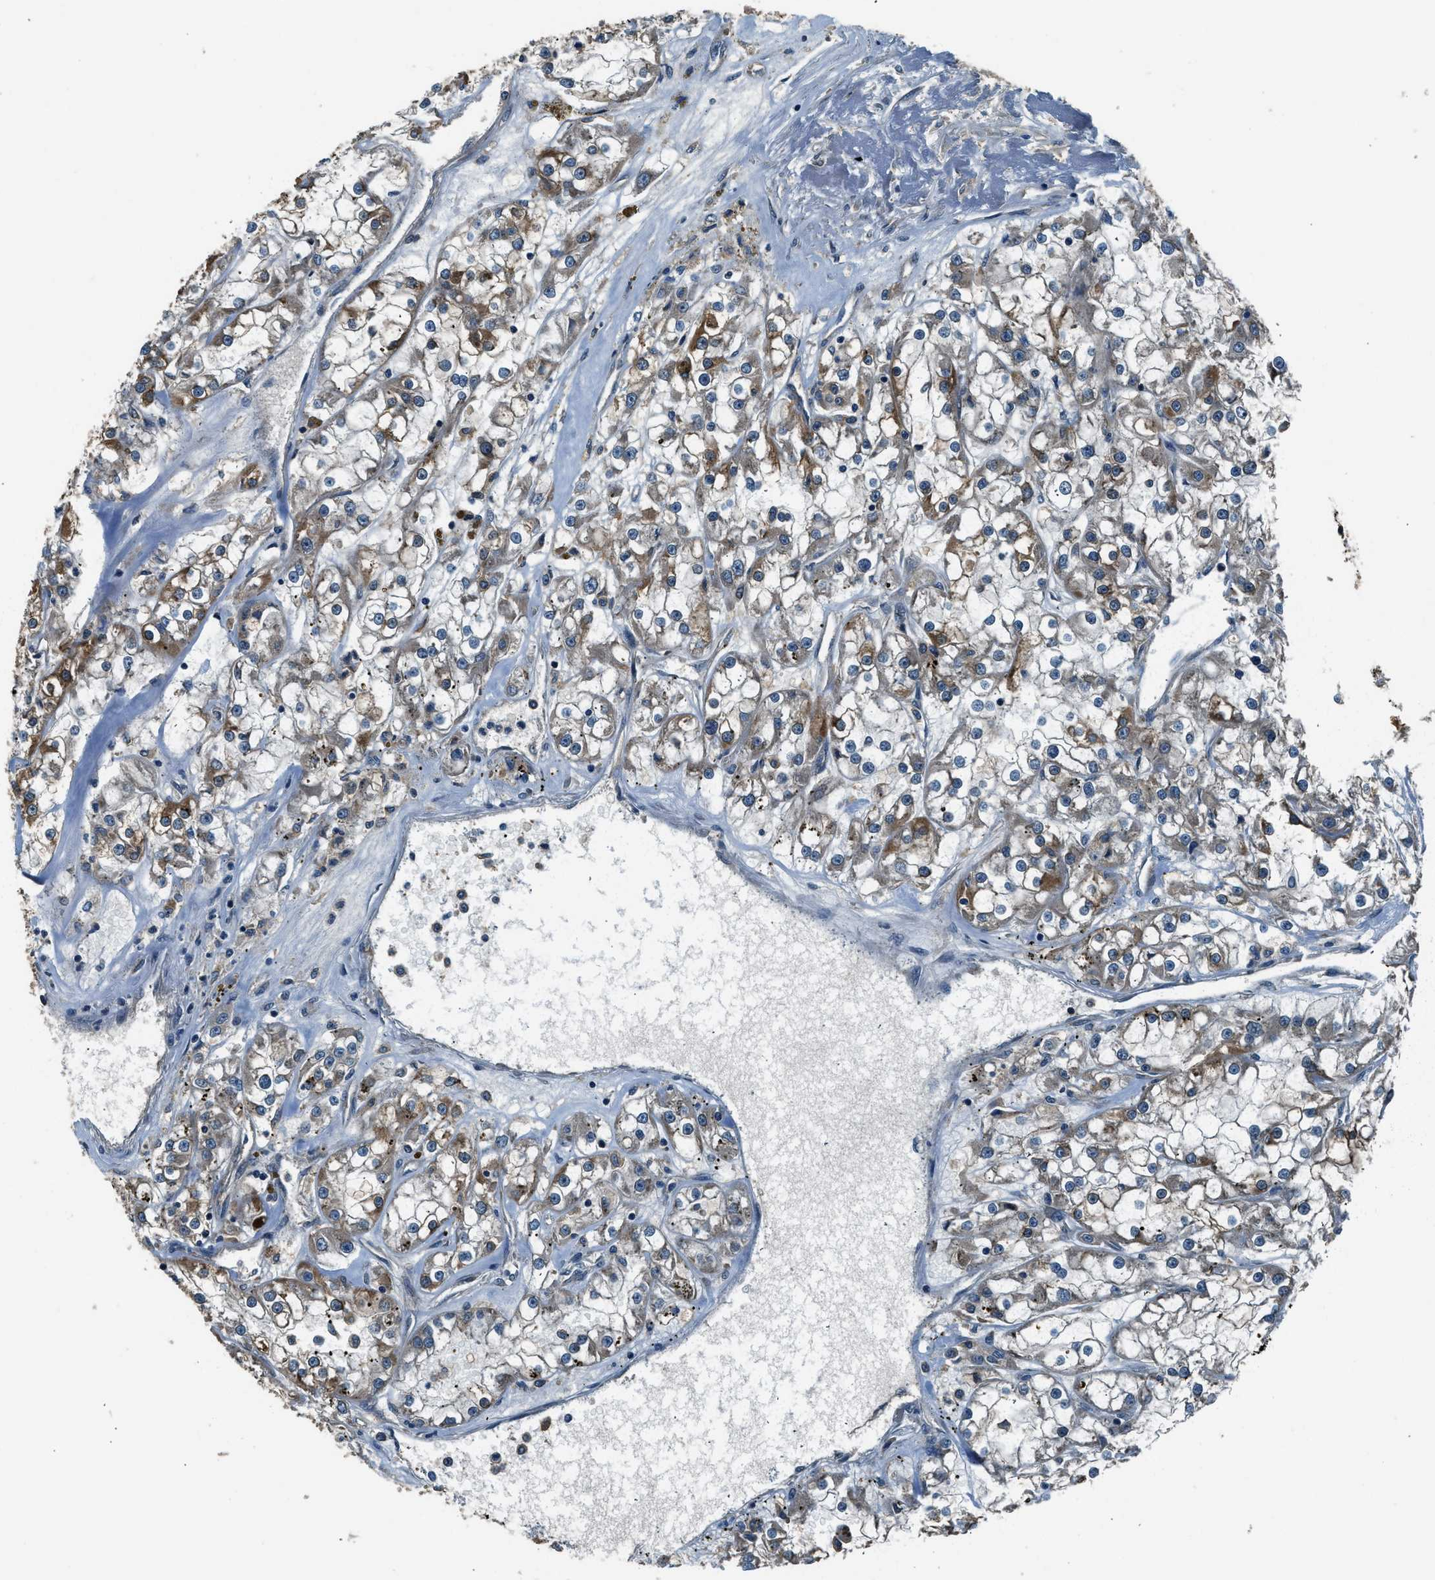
{"staining": {"intensity": "moderate", "quantity": "25%-75%", "location": "cytoplasmic/membranous"}, "tissue": "renal cancer", "cell_type": "Tumor cells", "image_type": "cancer", "snomed": [{"axis": "morphology", "description": "Adenocarcinoma, NOS"}, {"axis": "topography", "description": "Kidney"}], "caption": "Renal adenocarcinoma stained with immunohistochemistry displays moderate cytoplasmic/membranous expression in approximately 25%-75% of tumor cells. The staining is performed using DAB (3,3'-diaminobenzidine) brown chromogen to label protein expression. The nuclei are counter-stained blue using hematoxylin.", "gene": "ARHGEF11", "patient": {"sex": "female", "age": 52}}